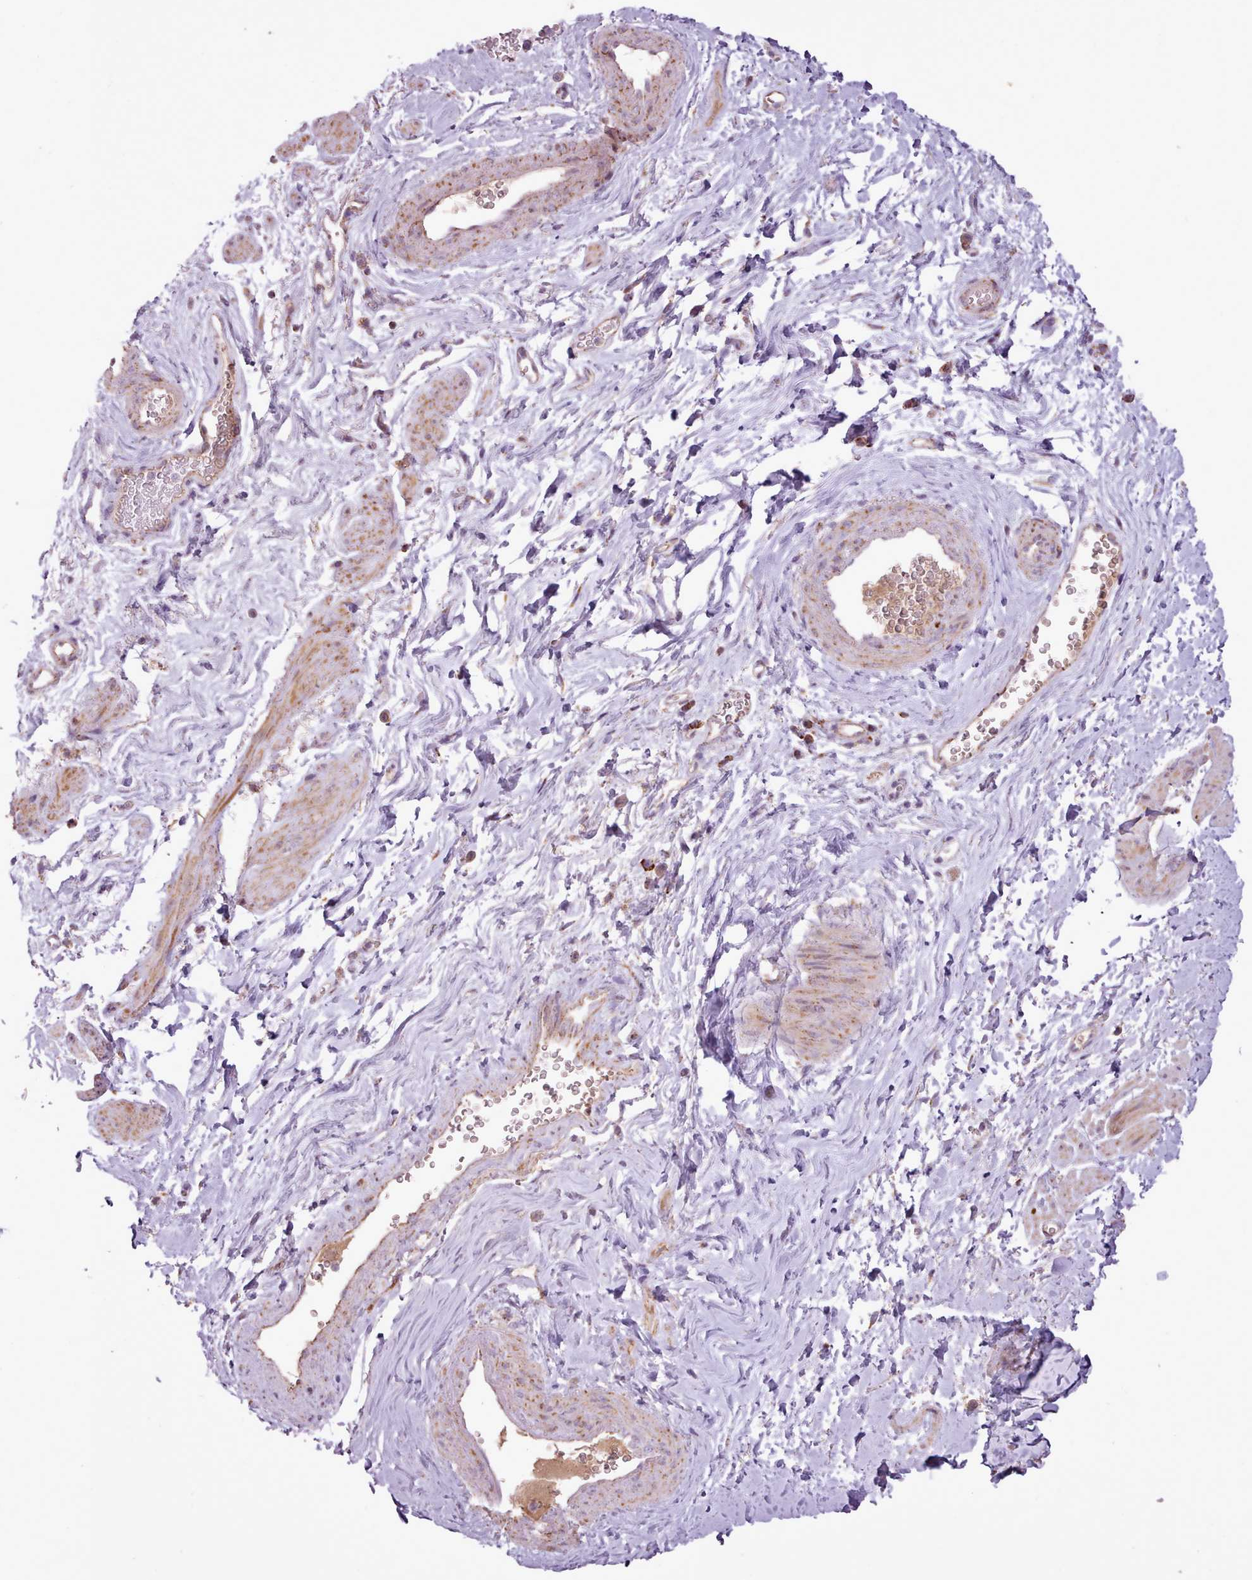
{"staining": {"intensity": "moderate", "quantity": "25%-75%", "location": "cytoplasmic/membranous"}, "tissue": "smooth muscle", "cell_type": "Smooth muscle cells", "image_type": "normal", "snomed": [{"axis": "morphology", "description": "Normal tissue, NOS"}, {"axis": "topography", "description": "Smooth muscle"}, {"axis": "topography", "description": "Peripheral nerve tissue"}], "caption": "Moderate cytoplasmic/membranous protein expression is identified in about 25%-75% of smooth muscle cells in smooth muscle. (DAB (3,3'-diaminobenzidine) IHC, brown staining for protein, blue staining for nuclei).", "gene": "LIN7C", "patient": {"sex": "male", "age": 69}}